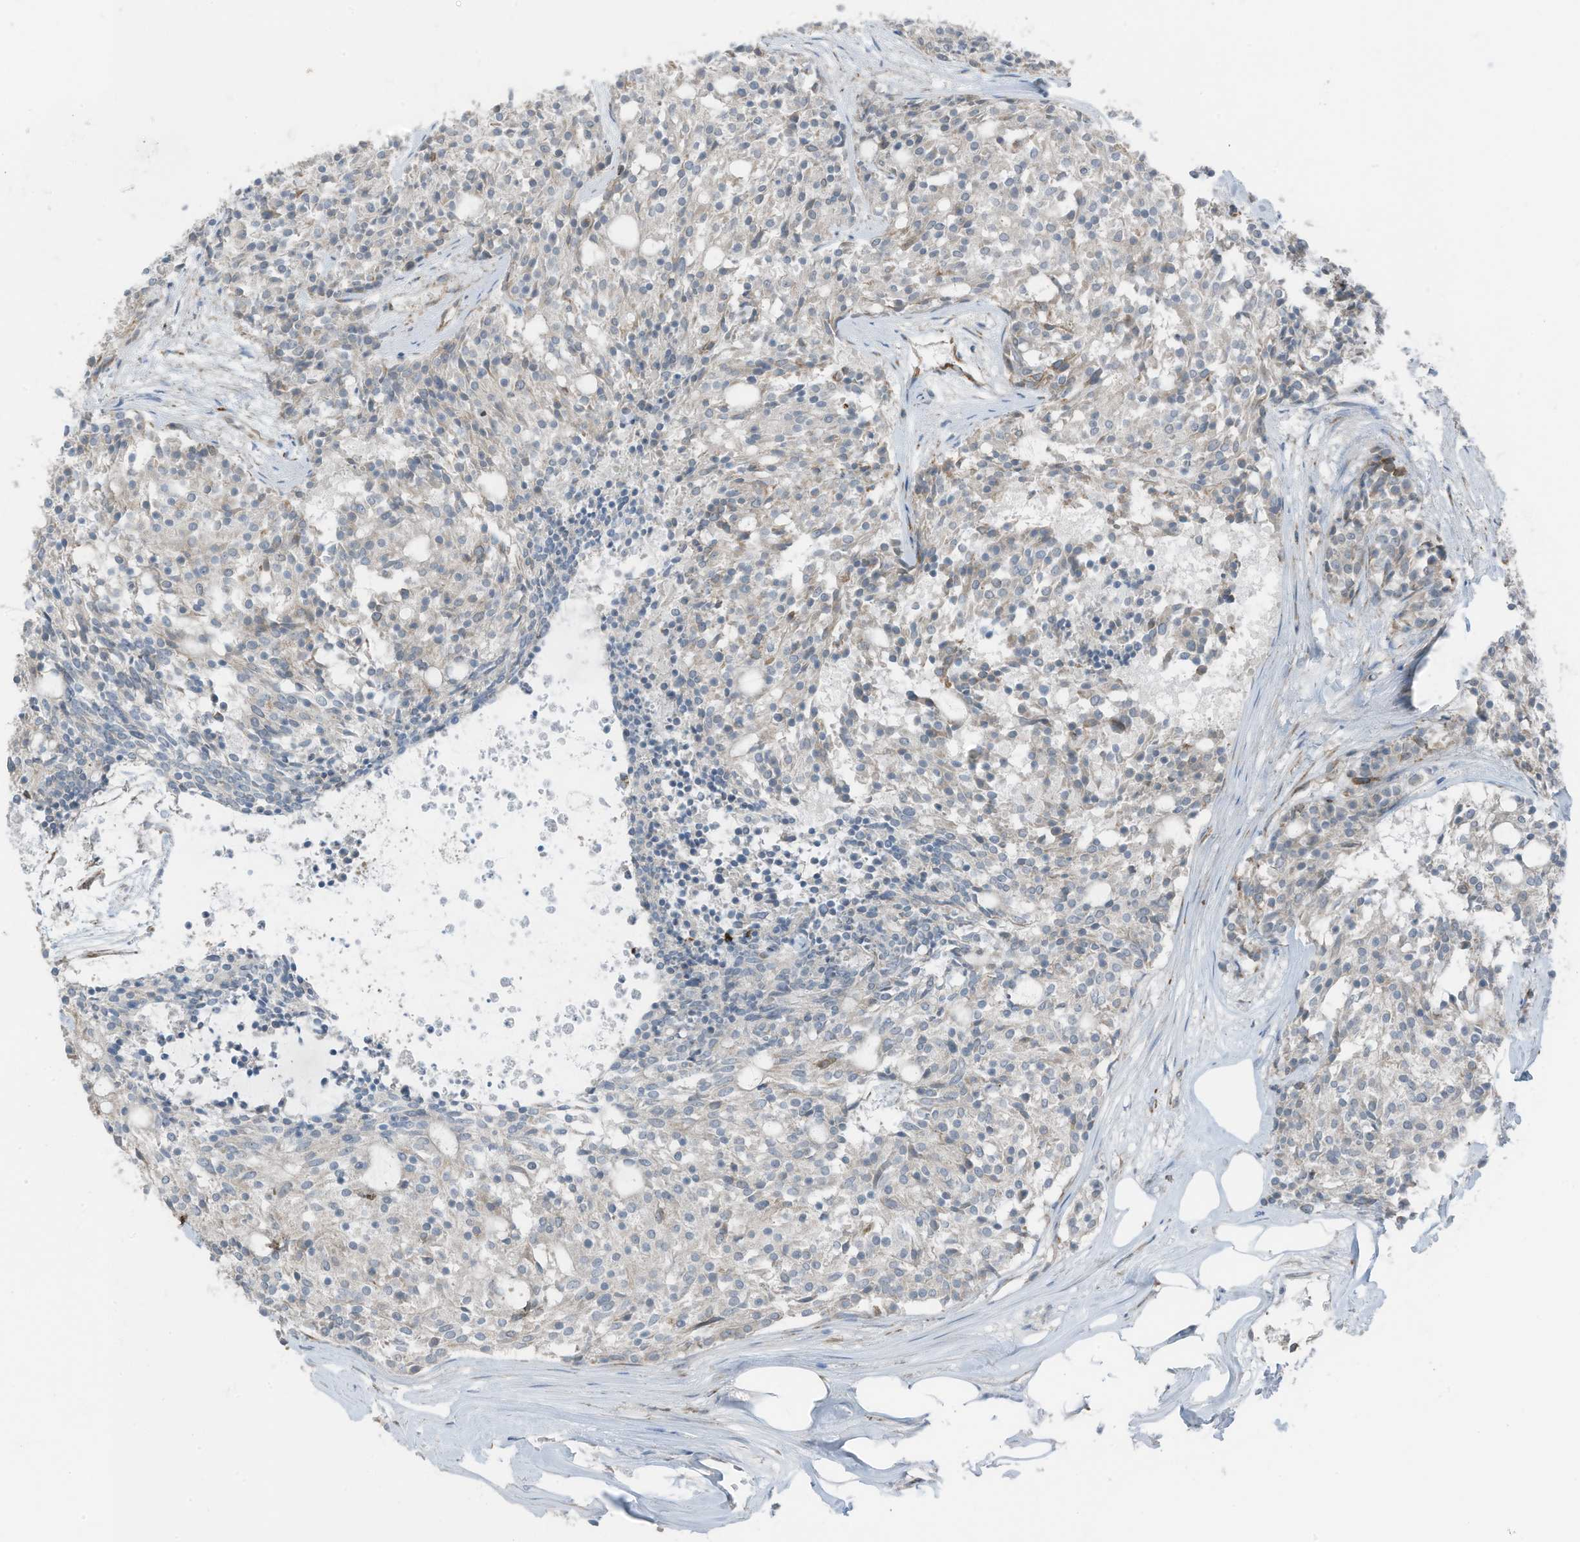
{"staining": {"intensity": "negative", "quantity": "none", "location": "none"}, "tissue": "carcinoid", "cell_type": "Tumor cells", "image_type": "cancer", "snomed": [{"axis": "morphology", "description": "Carcinoid, malignant, NOS"}, {"axis": "topography", "description": "Pancreas"}], "caption": "Tumor cells show no significant protein positivity in malignant carcinoid.", "gene": "ARHGEF33", "patient": {"sex": "female", "age": 54}}